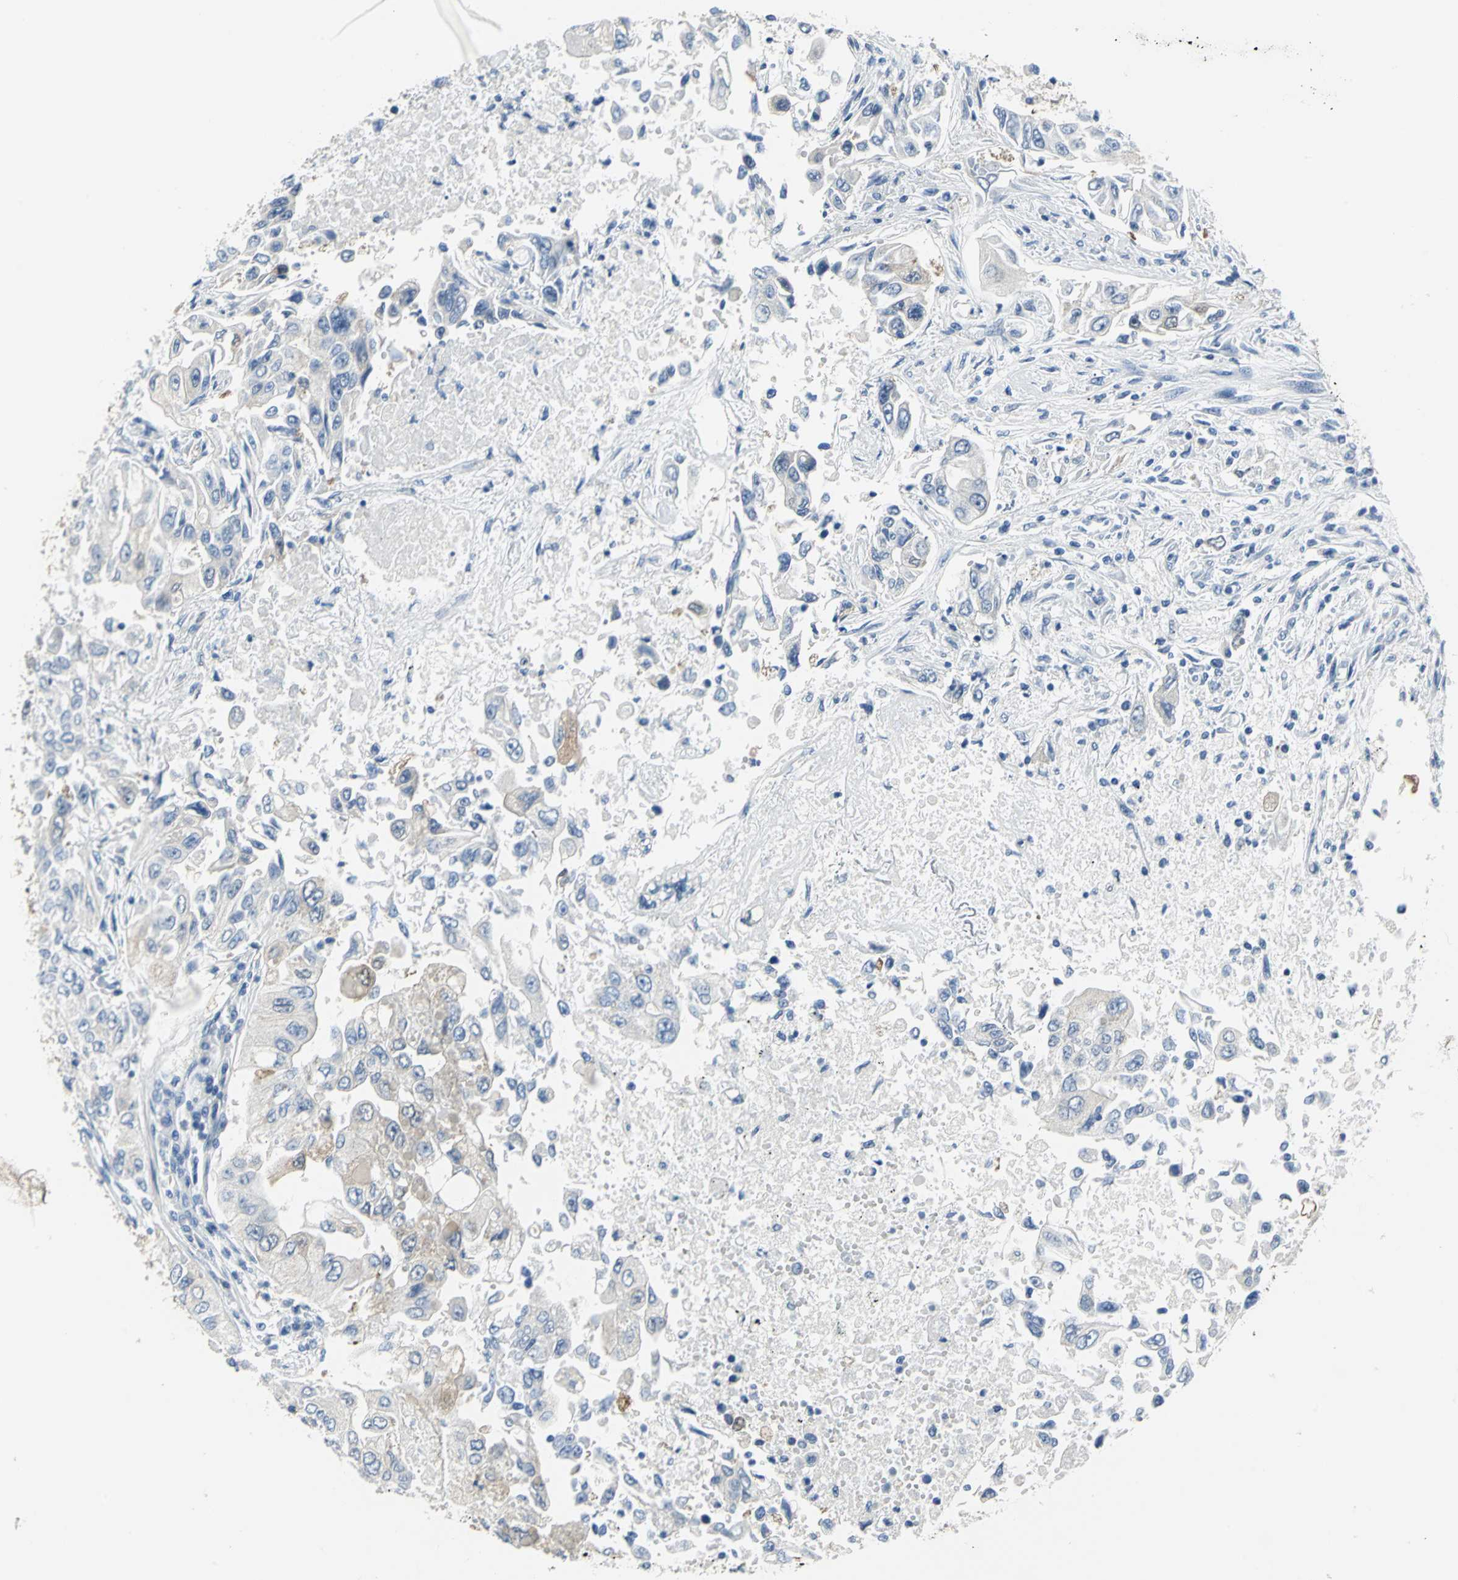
{"staining": {"intensity": "weak", "quantity": "<25%", "location": "cytoplasmic/membranous"}, "tissue": "lung cancer", "cell_type": "Tumor cells", "image_type": "cancer", "snomed": [{"axis": "morphology", "description": "Adenocarcinoma, NOS"}, {"axis": "topography", "description": "Lung"}], "caption": "Immunohistochemistry (IHC) of human lung adenocarcinoma demonstrates no staining in tumor cells.", "gene": "SFN", "patient": {"sex": "male", "age": 84}}